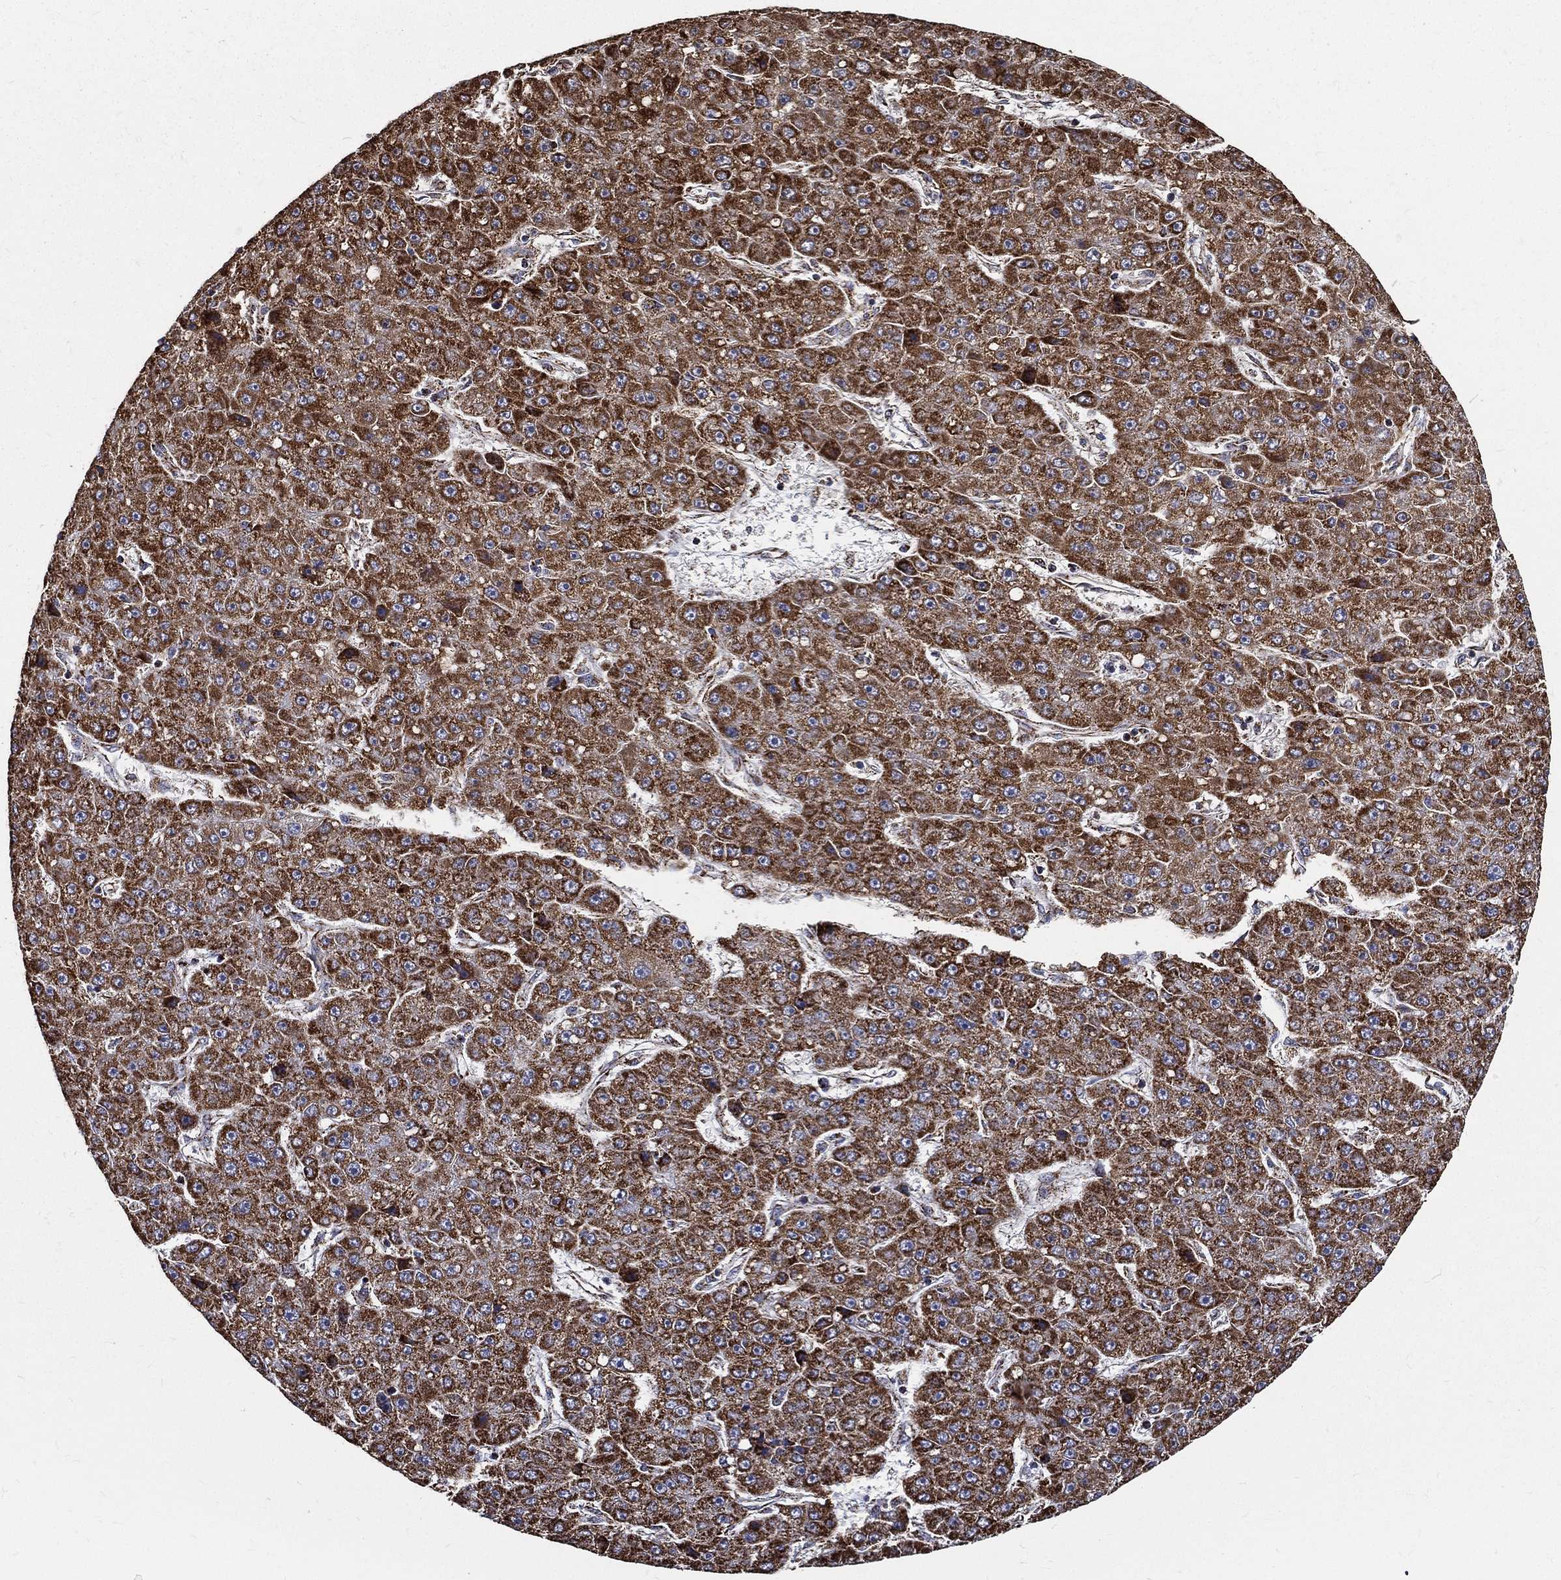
{"staining": {"intensity": "strong", "quantity": ">75%", "location": "cytoplasmic/membranous"}, "tissue": "liver cancer", "cell_type": "Tumor cells", "image_type": "cancer", "snomed": [{"axis": "morphology", "description": "Carcinoma, Hepatocellular, NOS"}, {"axis": "topography", "description": "Liver"}], "caption": "An image of human hepatocellular carcinoma (liver) stained for a protein displays strong cytoplasmic/membranous brown staining in tumor cells.", "gene": "NDUFAB1", "patient": {"sex": "male", "age": 67}}